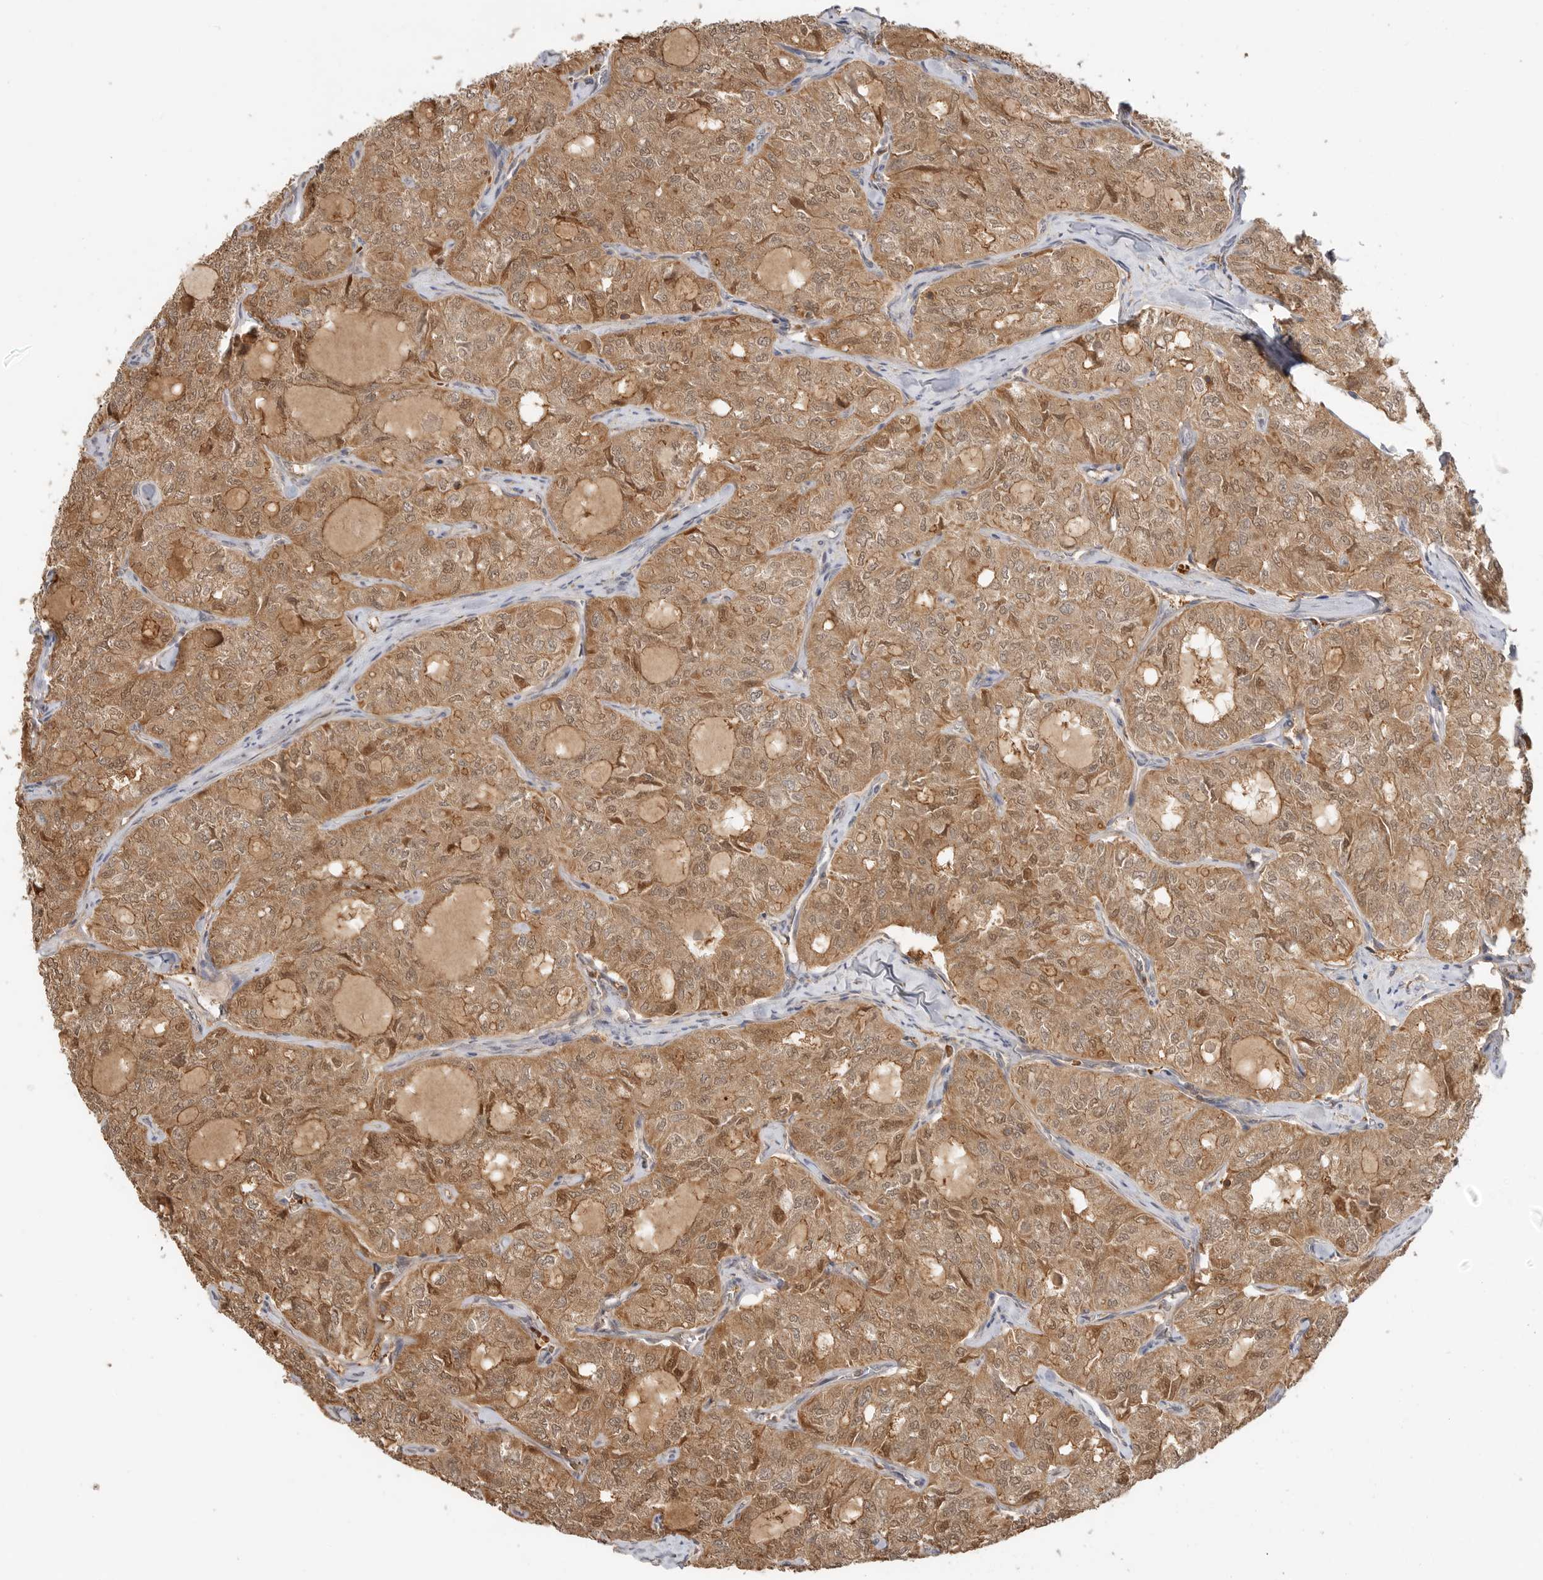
{"staining": {"intensity": "moderate", "quantity": ">75%", "location": "cytoplasmic/membranous,nuclear"}, "tissue": "thyroid cancer", "cell_type": "Tumor cells", "image_type": "cancer", "snomed": [{"axis": "morphology", "description": "Follicular adenoma carcinoma, NOS"}, {"axis": "topography", "description": "Thyroid gland"}], "caption": "DAB immunohistochemical staining of human thyroid cancer exhibits moderate cytoplasmic/membranous and nuclear protein positivity in approximately >75% of tumor cells.", "gene": "CLDN12", "patient": {"sex": "male", "age": 75}}